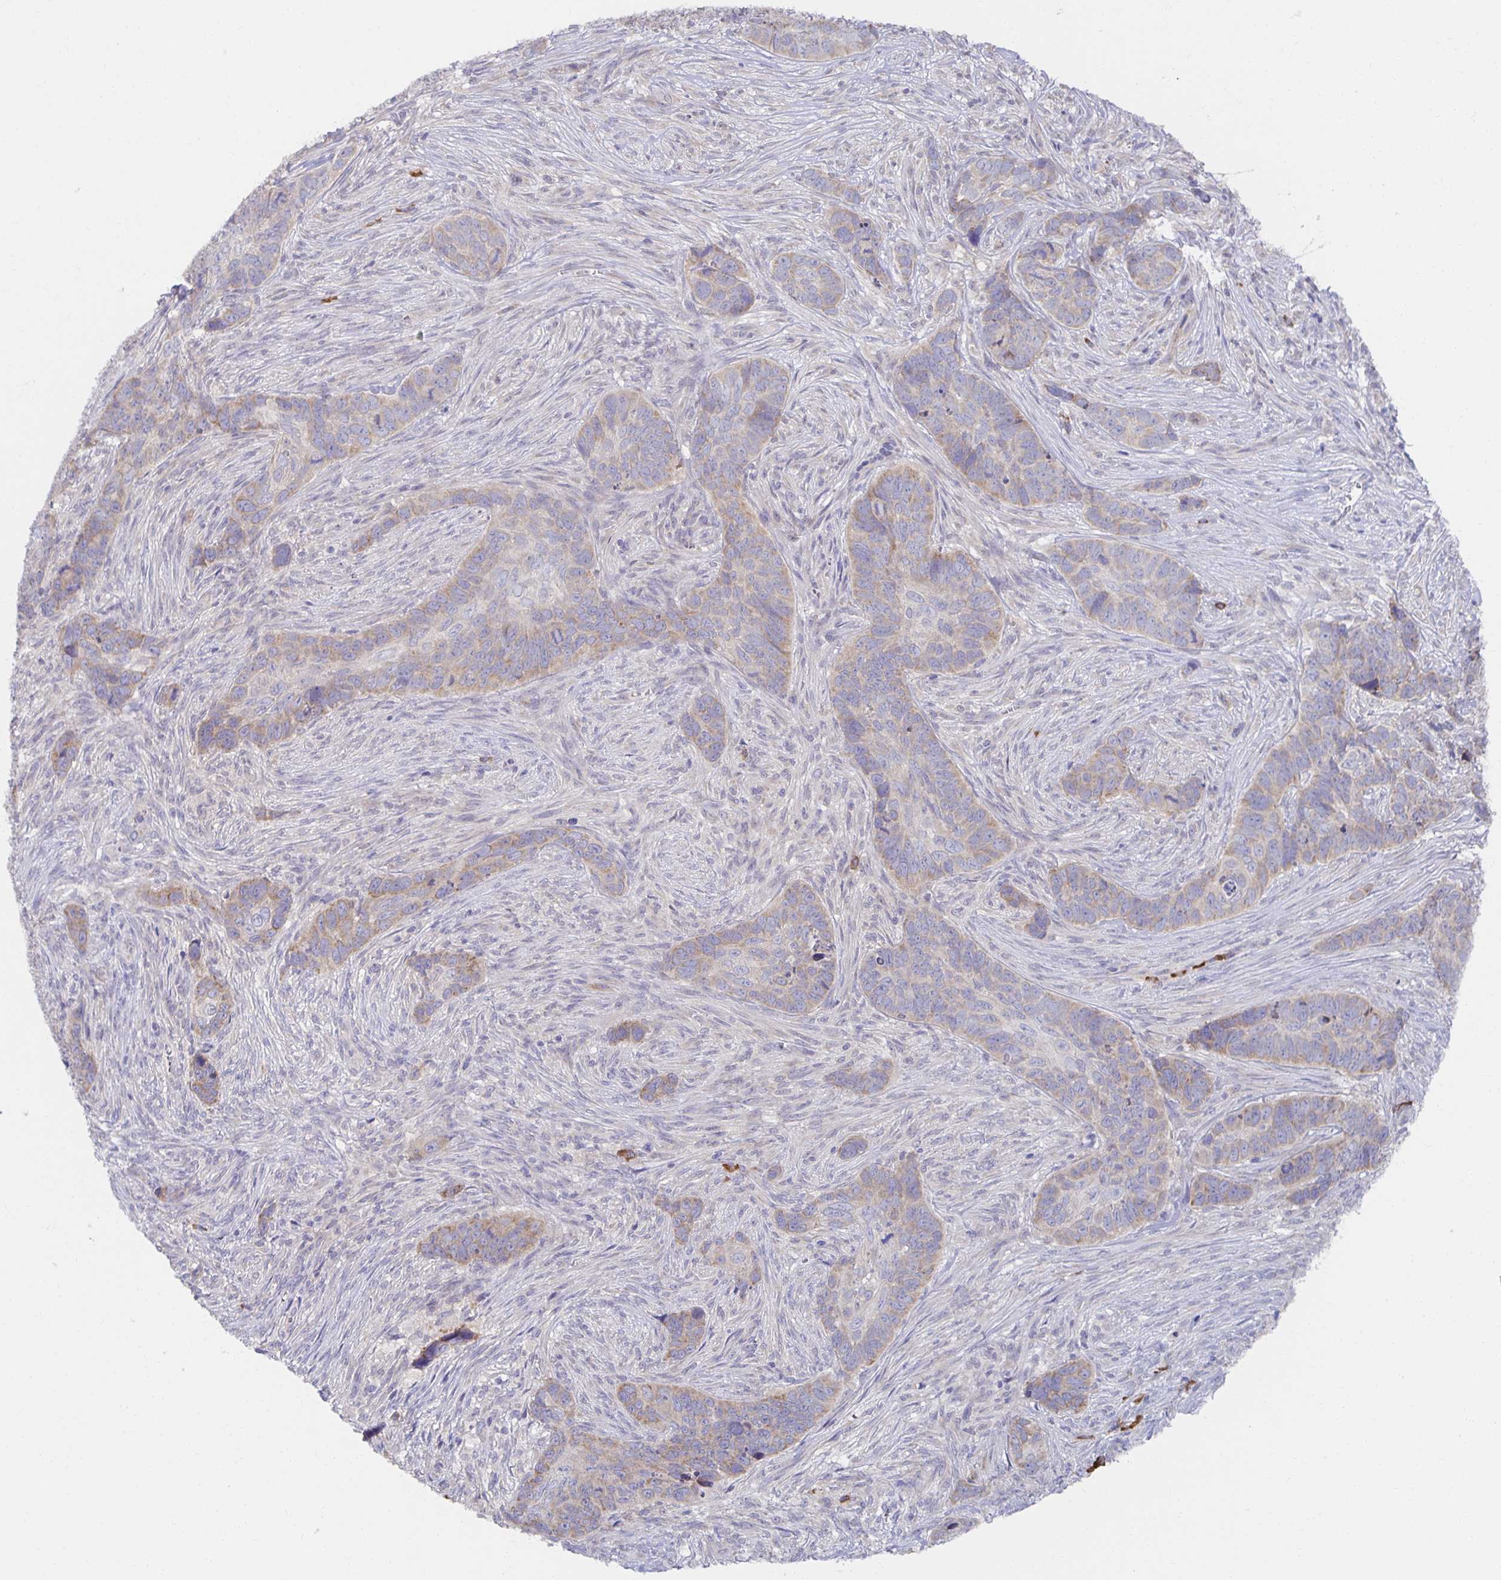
{"staining": {"intensity": "weak", "quantity": "<25%", "location": "cytoplasmic/membranous"}, "tissue": "skin cancer", "cell_type": "Tumor cells", "image_type": "cancer", "snomed": [{"axis": "morphology", "description": "Basal cell carcinoma"}, {"axis": "topography", "description": "Skin"}], "caption": "Tumor cells are negative for protein expression in human skin cancer. (IHC, brightfield microscopy, high magnification).", "gene": "BAD", "patient": {"sex": "female", "age": 82}}